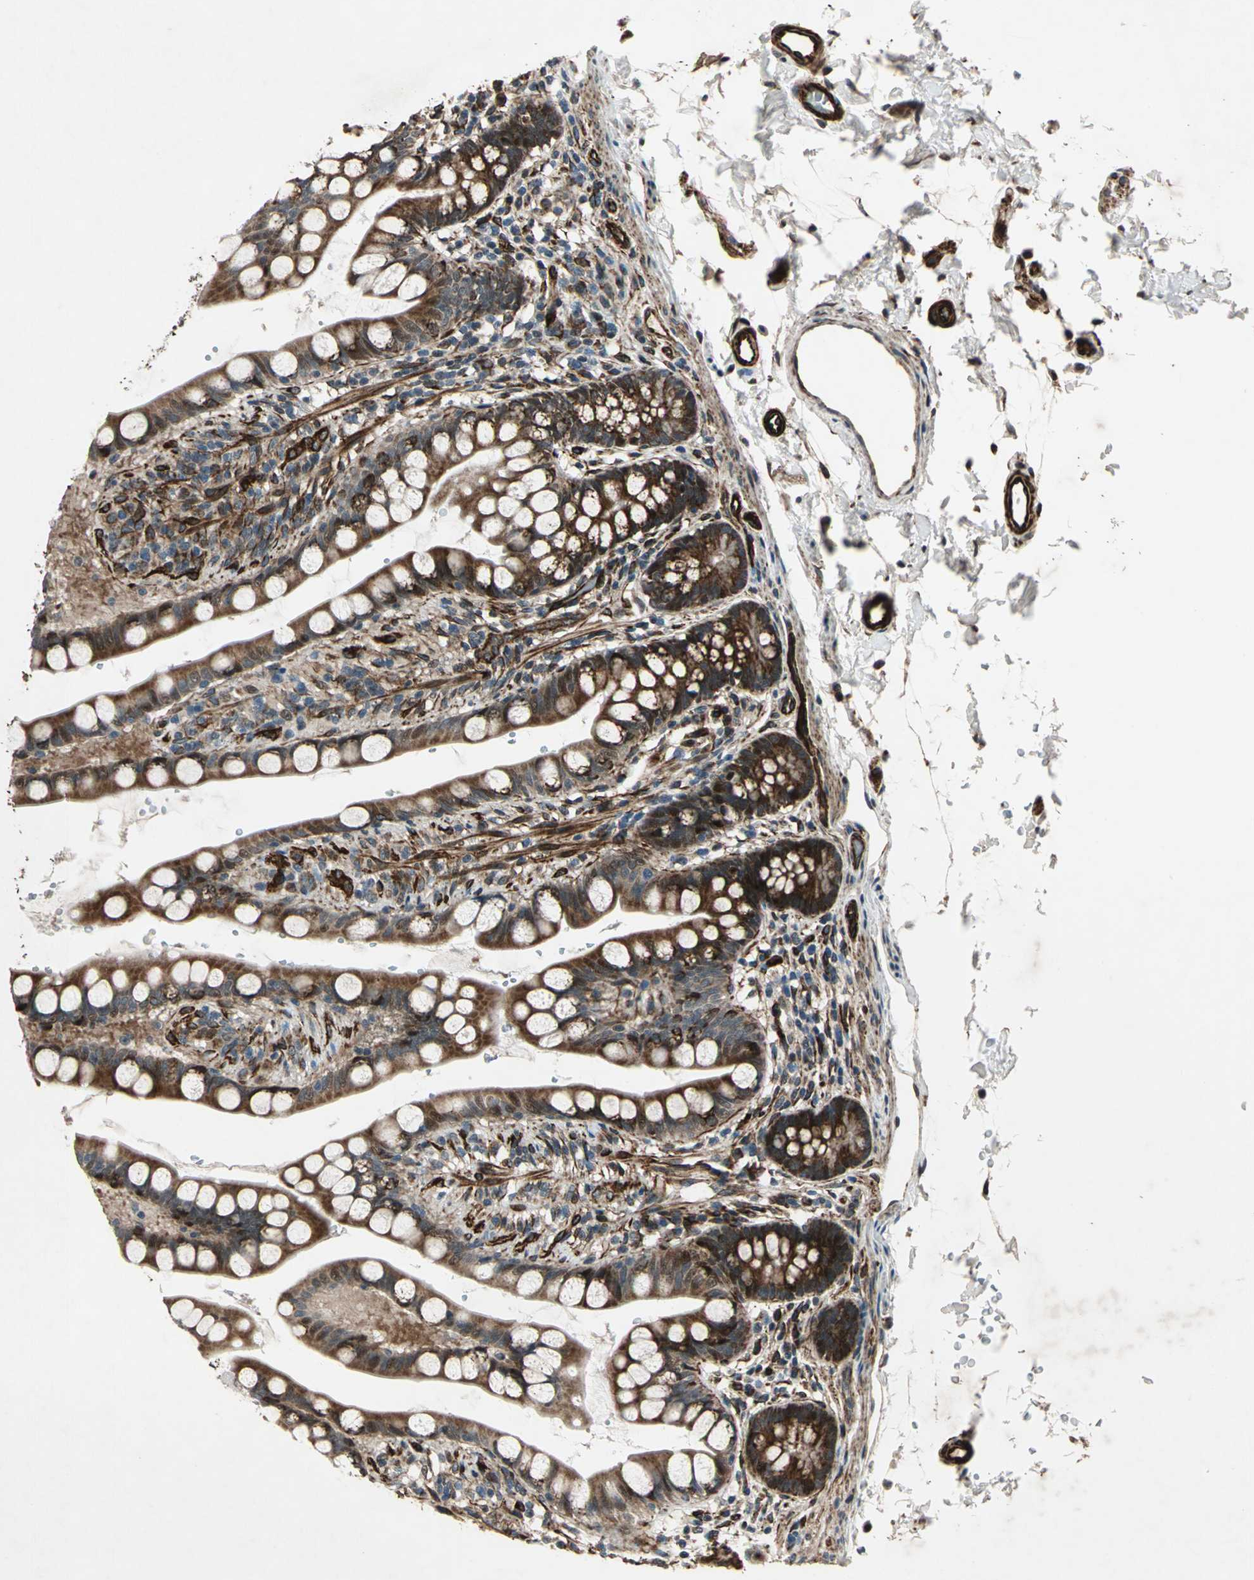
{"staining": {"intensity": "strong", "quantity": ">75%", "location": "cytoplasmic/membranous,nuclear"}, "tissue": "small intestine", "cell_type": "Glandular cells", "image_type": "normal", "snomed": [{"axis": "morphology", "description": "Normal tissue, NOS"}, {"axis": "topography", "description": "Small intestine"}], "caption": "Immunohistochemical staining of unremarkable small intestine reveals high levels of strong cytoplasmic/membranous,nuclear positivity in about >75% of glandular cells.", "gene": "EXD2", "patient": {"sex": "female", "age": 58}}